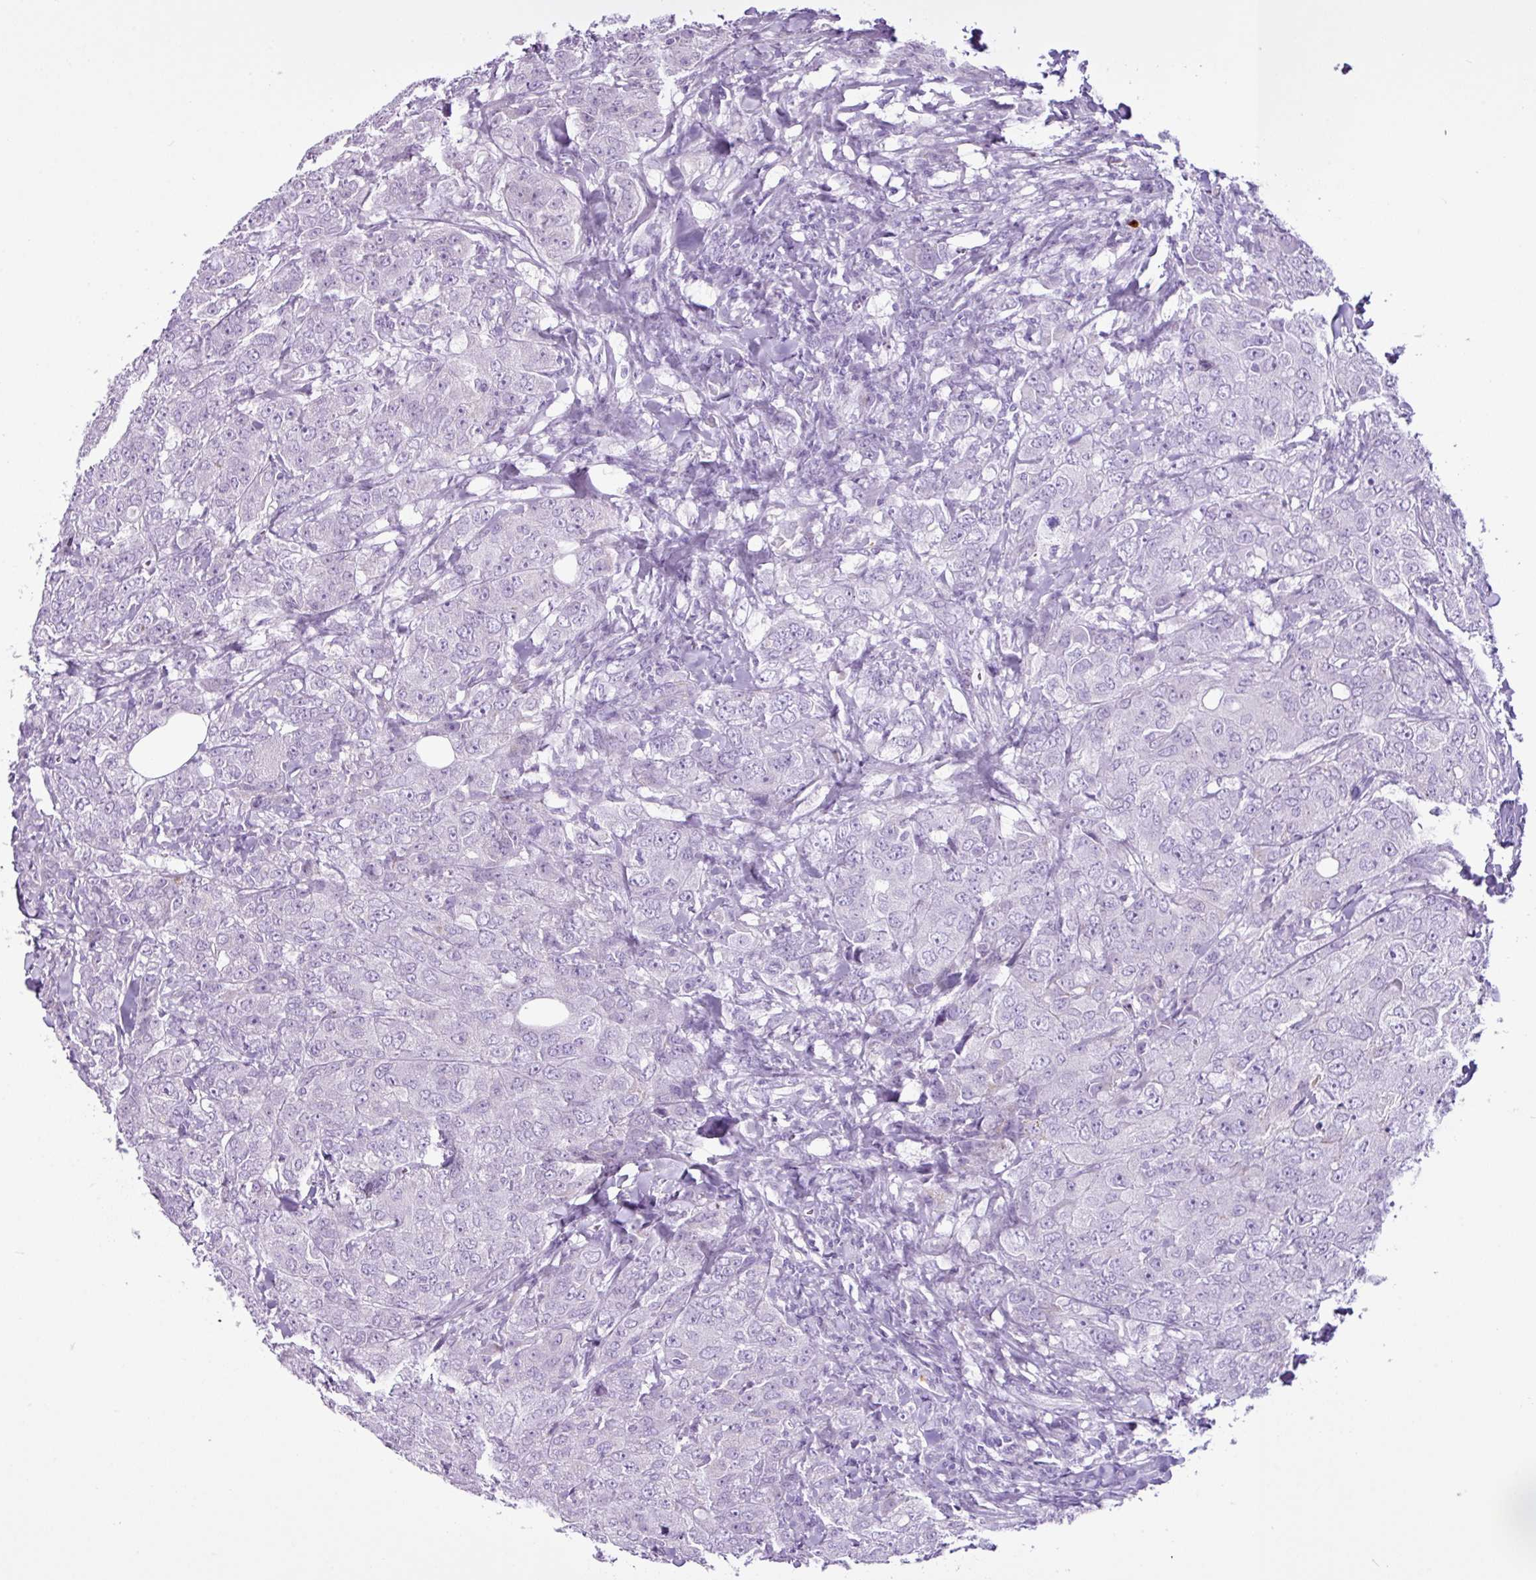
{"staining": {"intensity": "negative", "quantity": "none", "location": "none"}, "tissue": "breast cancer", "cell_type": "Tumor cells", "image_type": "cancer", "snomed": [{"axis": "morphology", "description": "Duct carcinoma"}, {"axis": "topography", "description": "Breast"}], "caption": "Immunohistochemical staining of human infiltrating ductal carcinoma (breast) exhibits no significant expression in tumor cells. (Stains: DAB (3,3'-diaminobenzidine) immunohistochemistry with hematoxylin counter stain, Microscopy: brightfield microscopy at high magnification).", "gene": "LILRB4", "patient": {"sex": "female", "age": 43}}